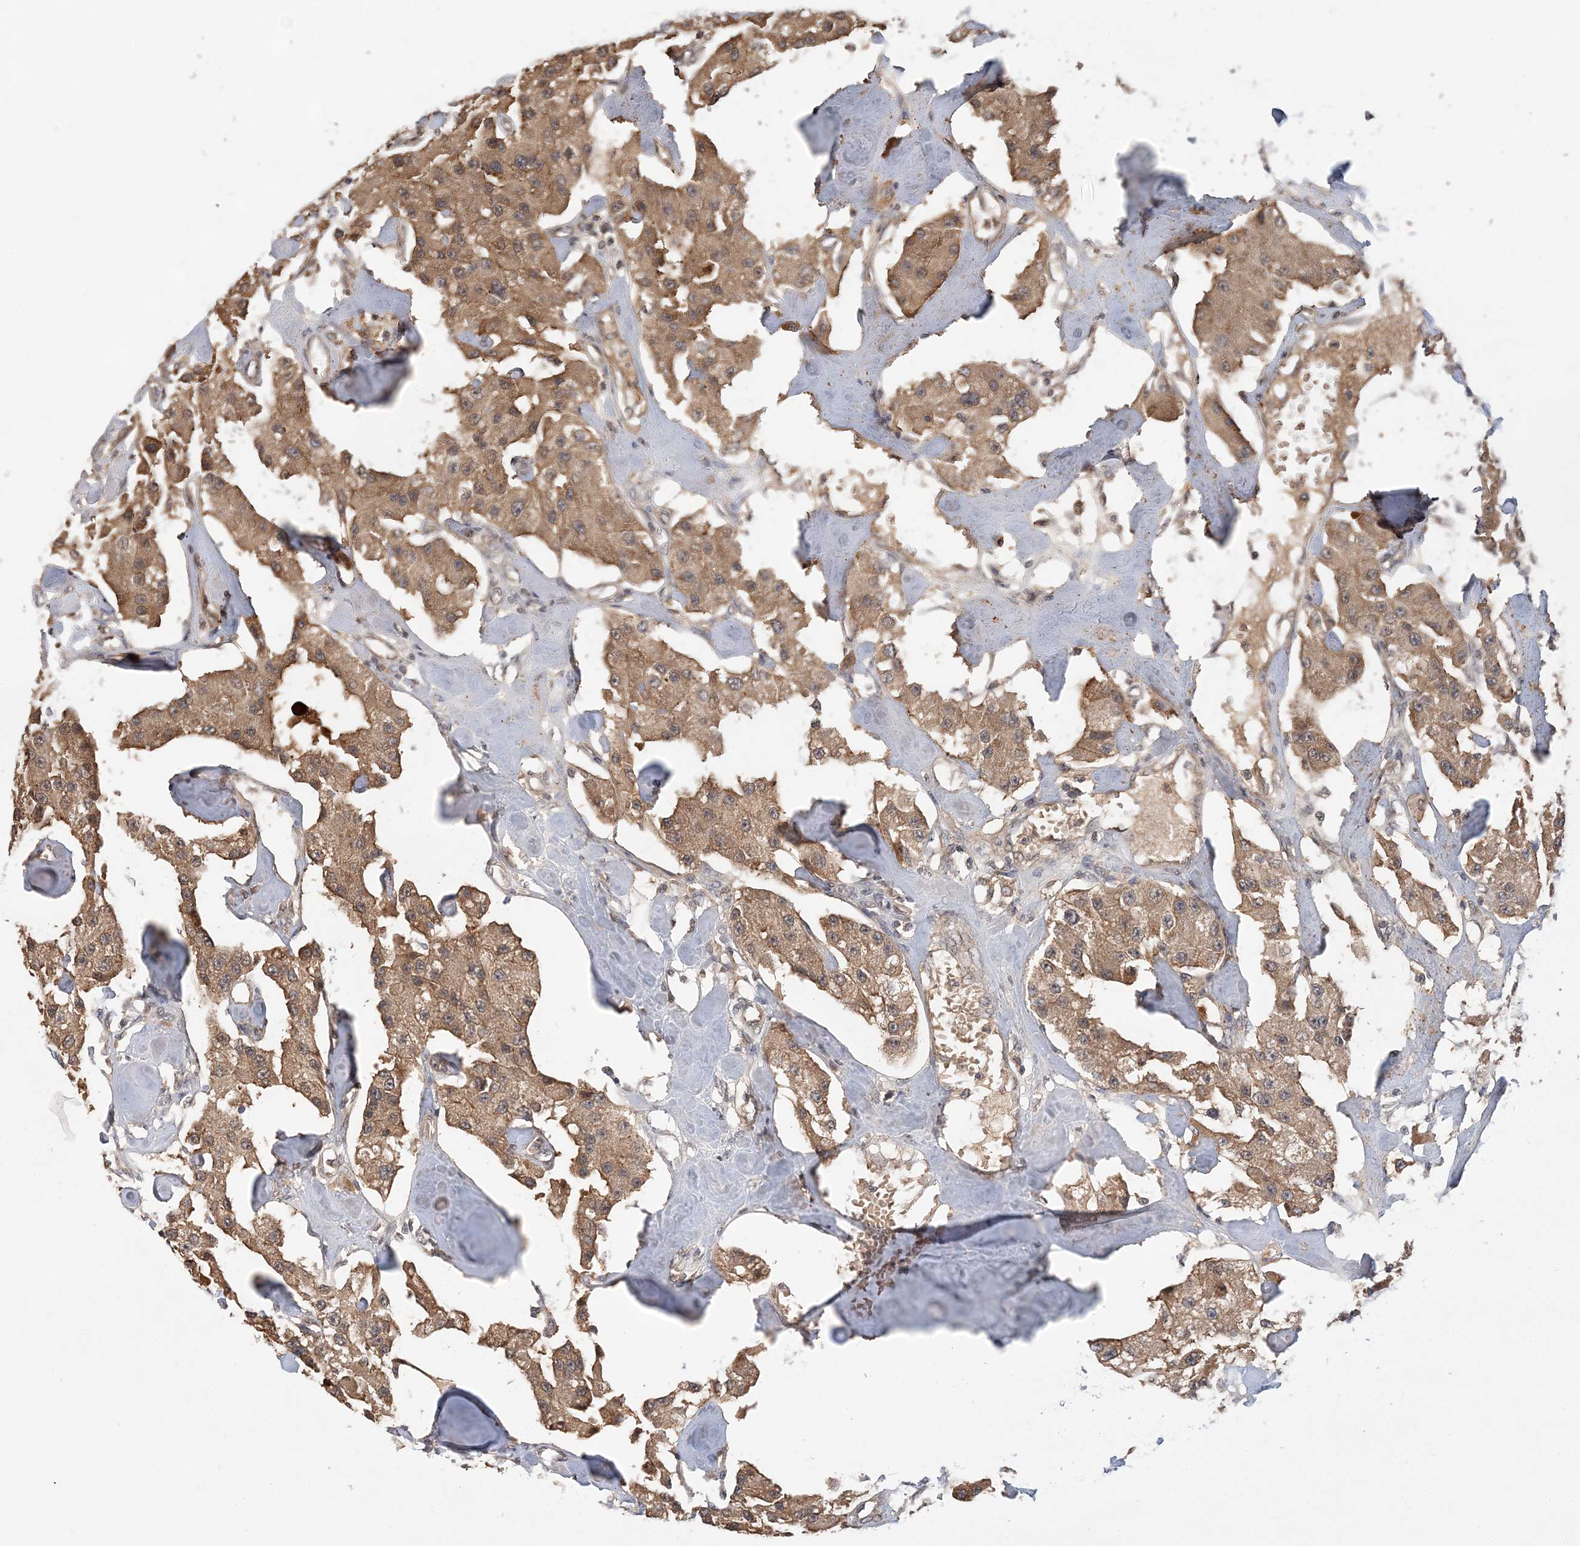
{"staining": {"intensity": "moderate", "quantity": ">75%", "location": "cytoplasmic/membranous"}, "tissue": "carcinoid", "cell_type": "Tumor cells", "image_type": "cancer", "snomed": [{"axis": "morphology", "description": "Carcinoid, malignant, NOS"}, {"axis": "topography", "description": "Pancreas"}], "caption": "A histopathology image of human carcinoid (malignant) stained for a protein displays moderate cytoplasmic/membranous brown staining in tumor cells. (IHC, brightfield microscopy, high magnification).", "gene": "SYCP3", "patient": {"sex": "male", "age": 41}}